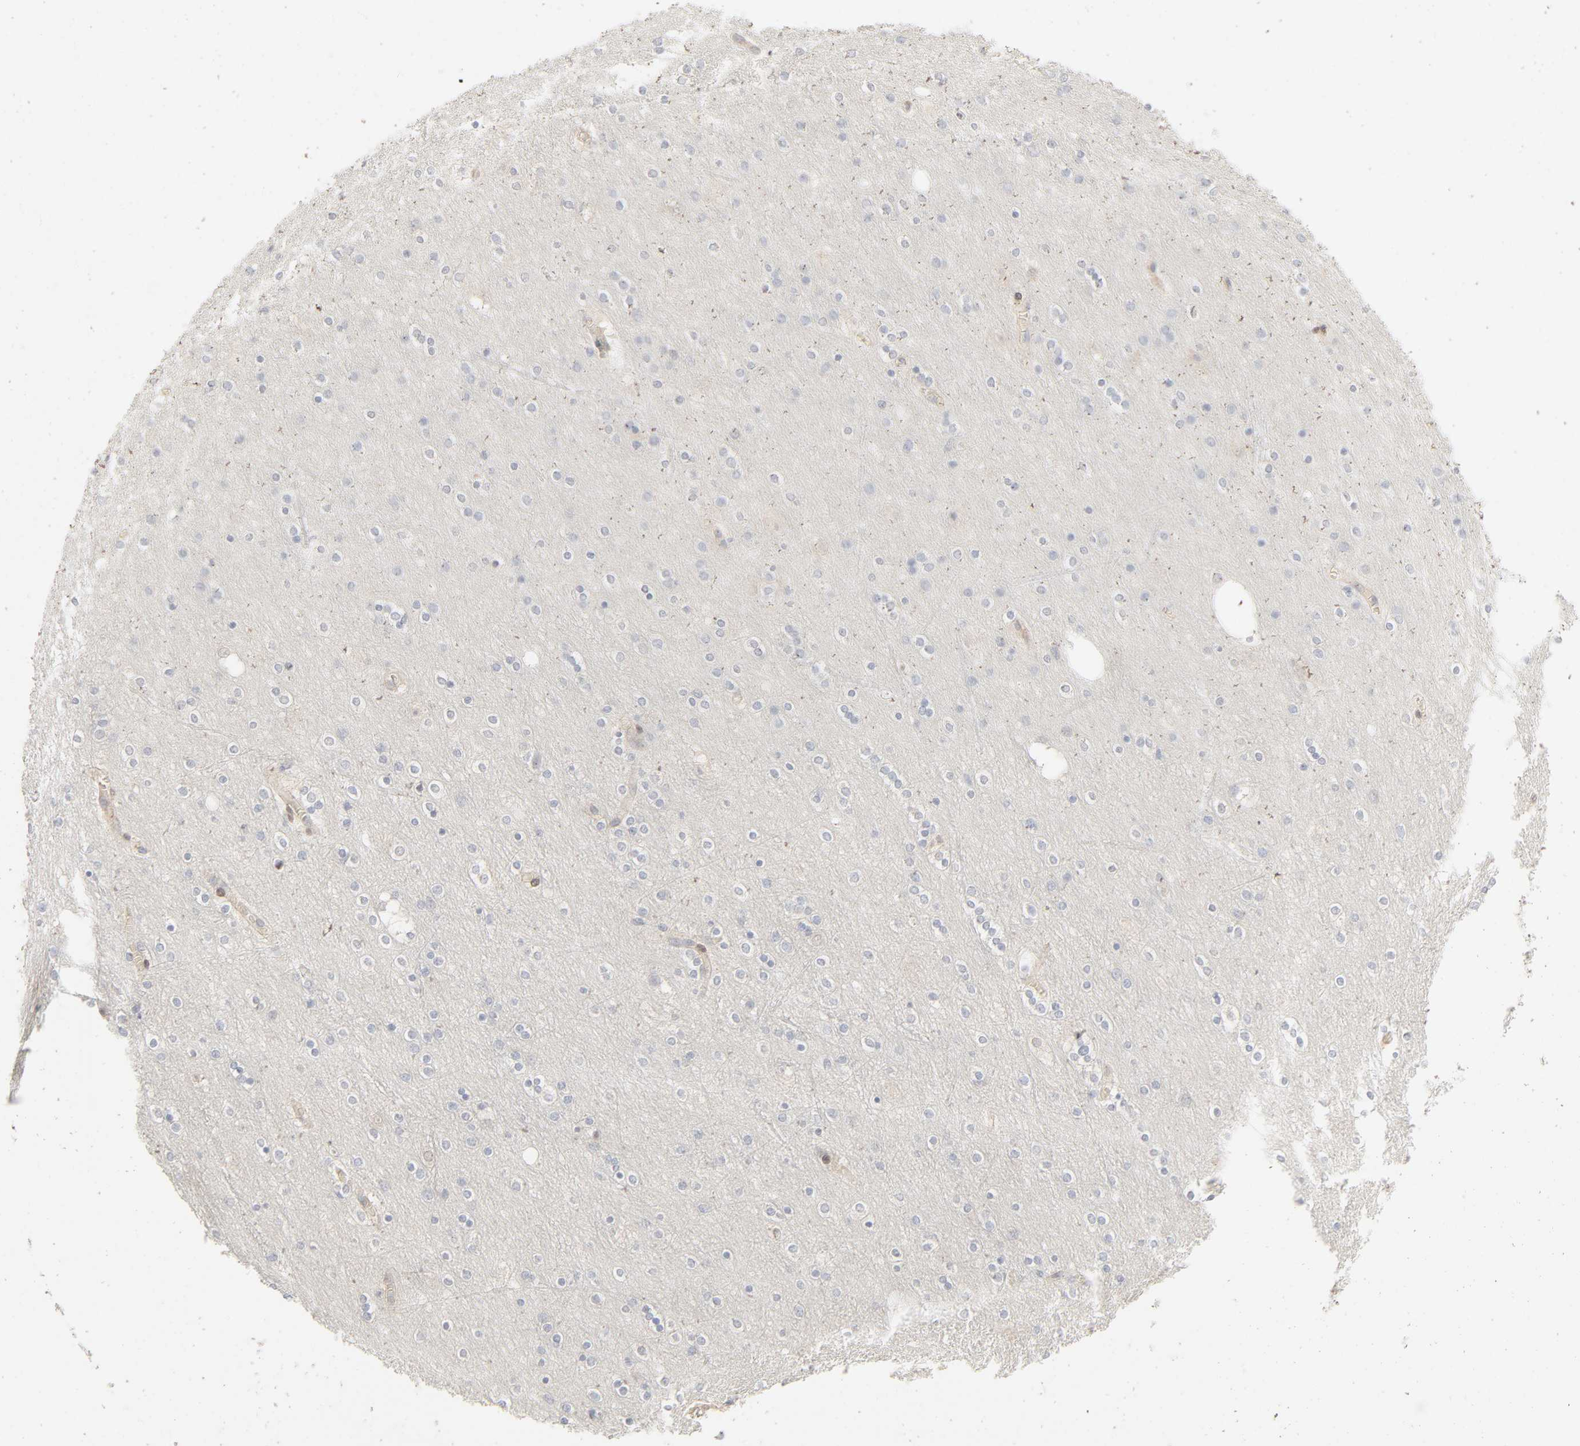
{"staining": {"intensity": "negative", "quantity": "none", "location": "none"}, "tissue": "cerebral cortex", "cell_type": "Endothelial cells", "image_type": "normal", "snomed": [{"axis": "morphology", "description": "Normal tissue, NOS"}, {"axis": "topography", "description": "Cerebral cortex"}], "caption": "The photomicrograph displays no staining of endothelial cells in unremarkable cerebral cortex.", "gene": "LGALS2", "patient": {"sex": "female", "age": 54}}